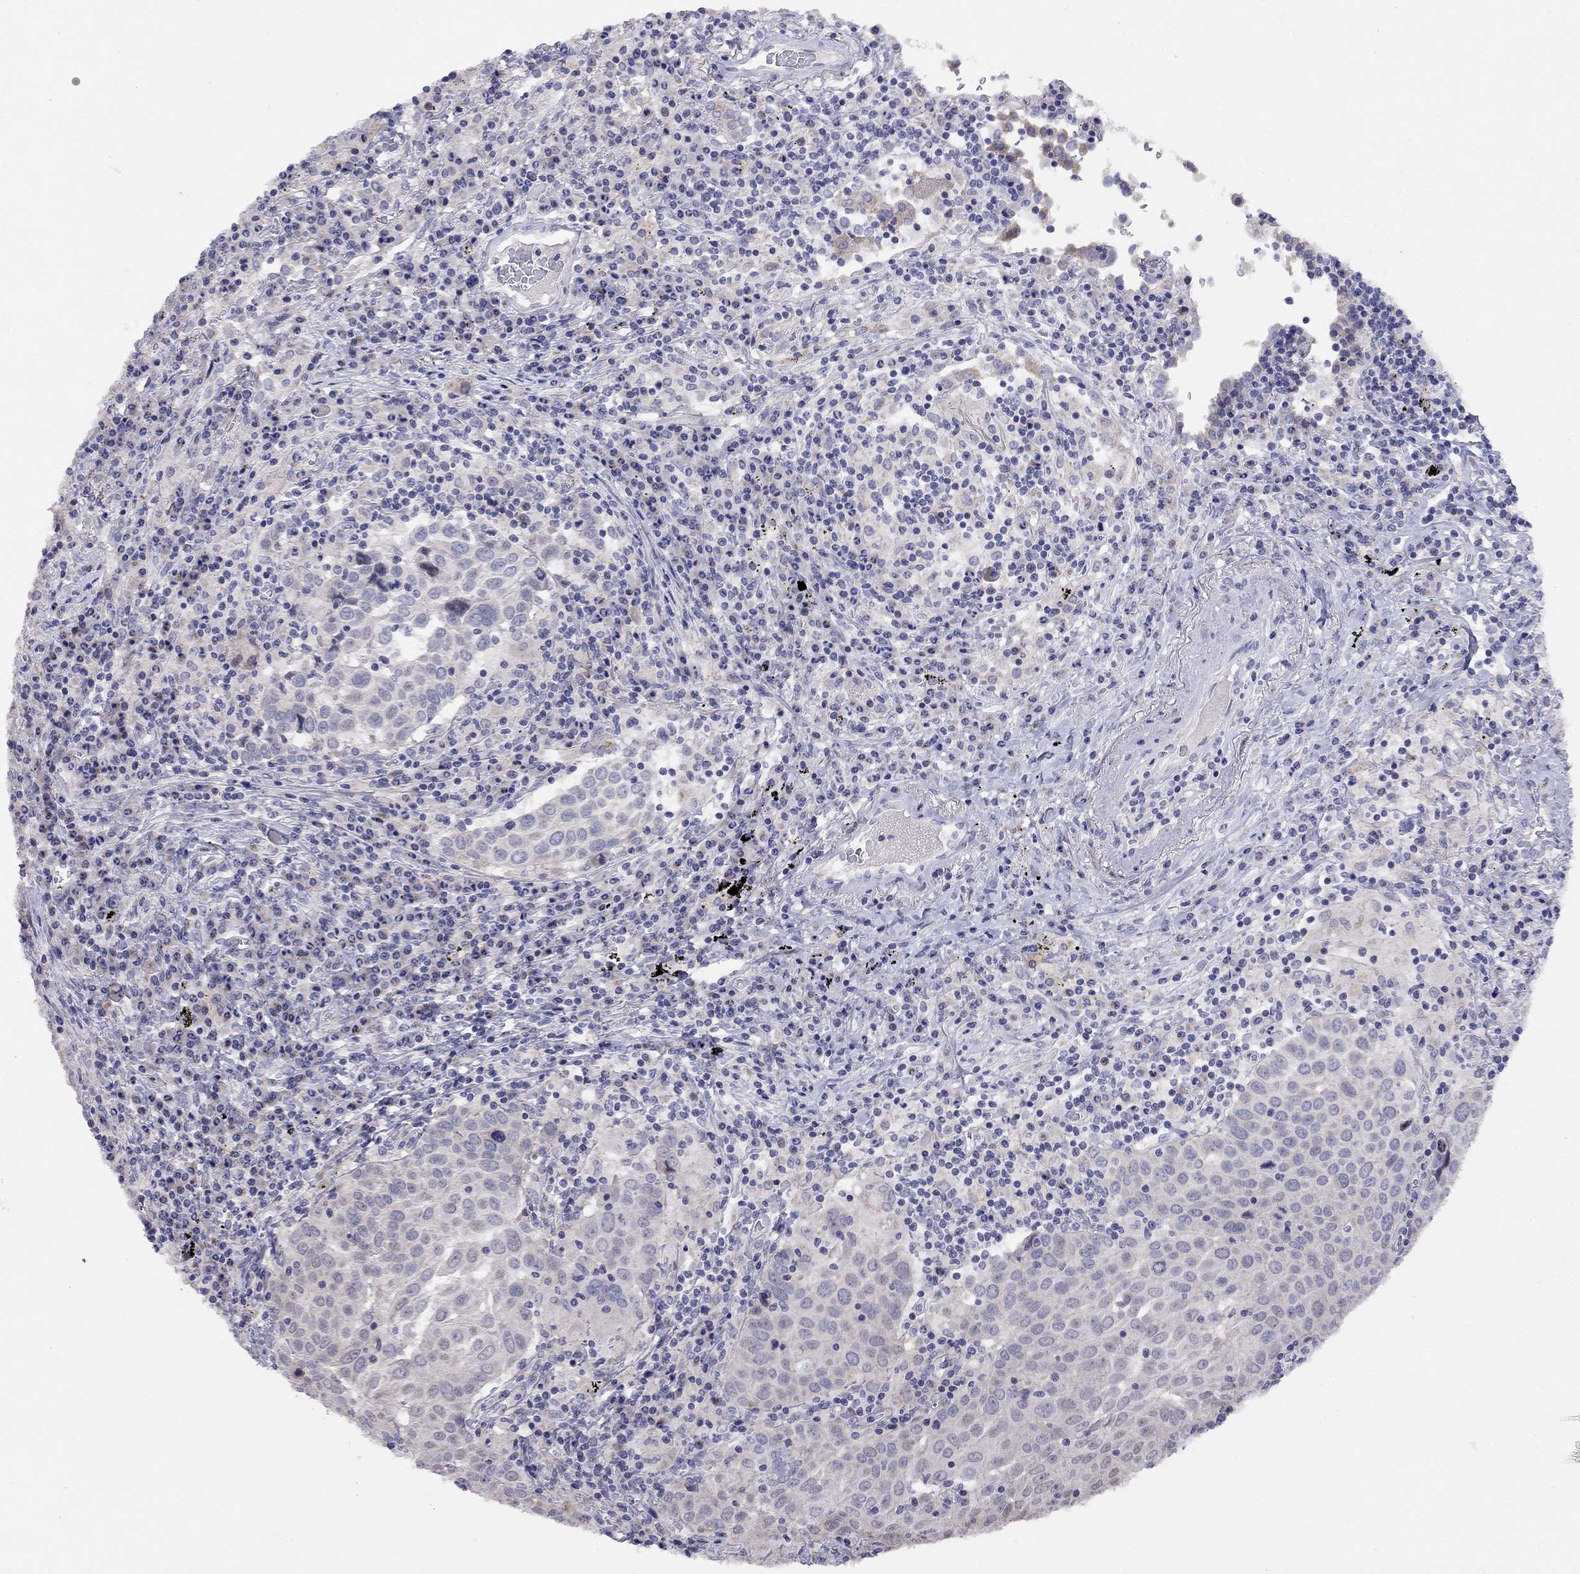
{"staining": {"intensity": "negative", "quantity": "none", "location": "none"}, "tissue": "lung cancer", "cell_type": "Tumor cells", "image_type": "cancer", "snomed": [{"axis": "morphology", "description": "Squamous cell carcinoma, NOS"}, {"axis": "topography", "description": "Lung"}], "caption": "The immunohistochemistry photomicrograph has no significant expression in tumor cells of lung cancer tissue. (Immunohistochemistry (ihc), brightfield microscopy, high magnification).", "gene": "SYTL2", "patient": {"sex": "male", "age": 57}}